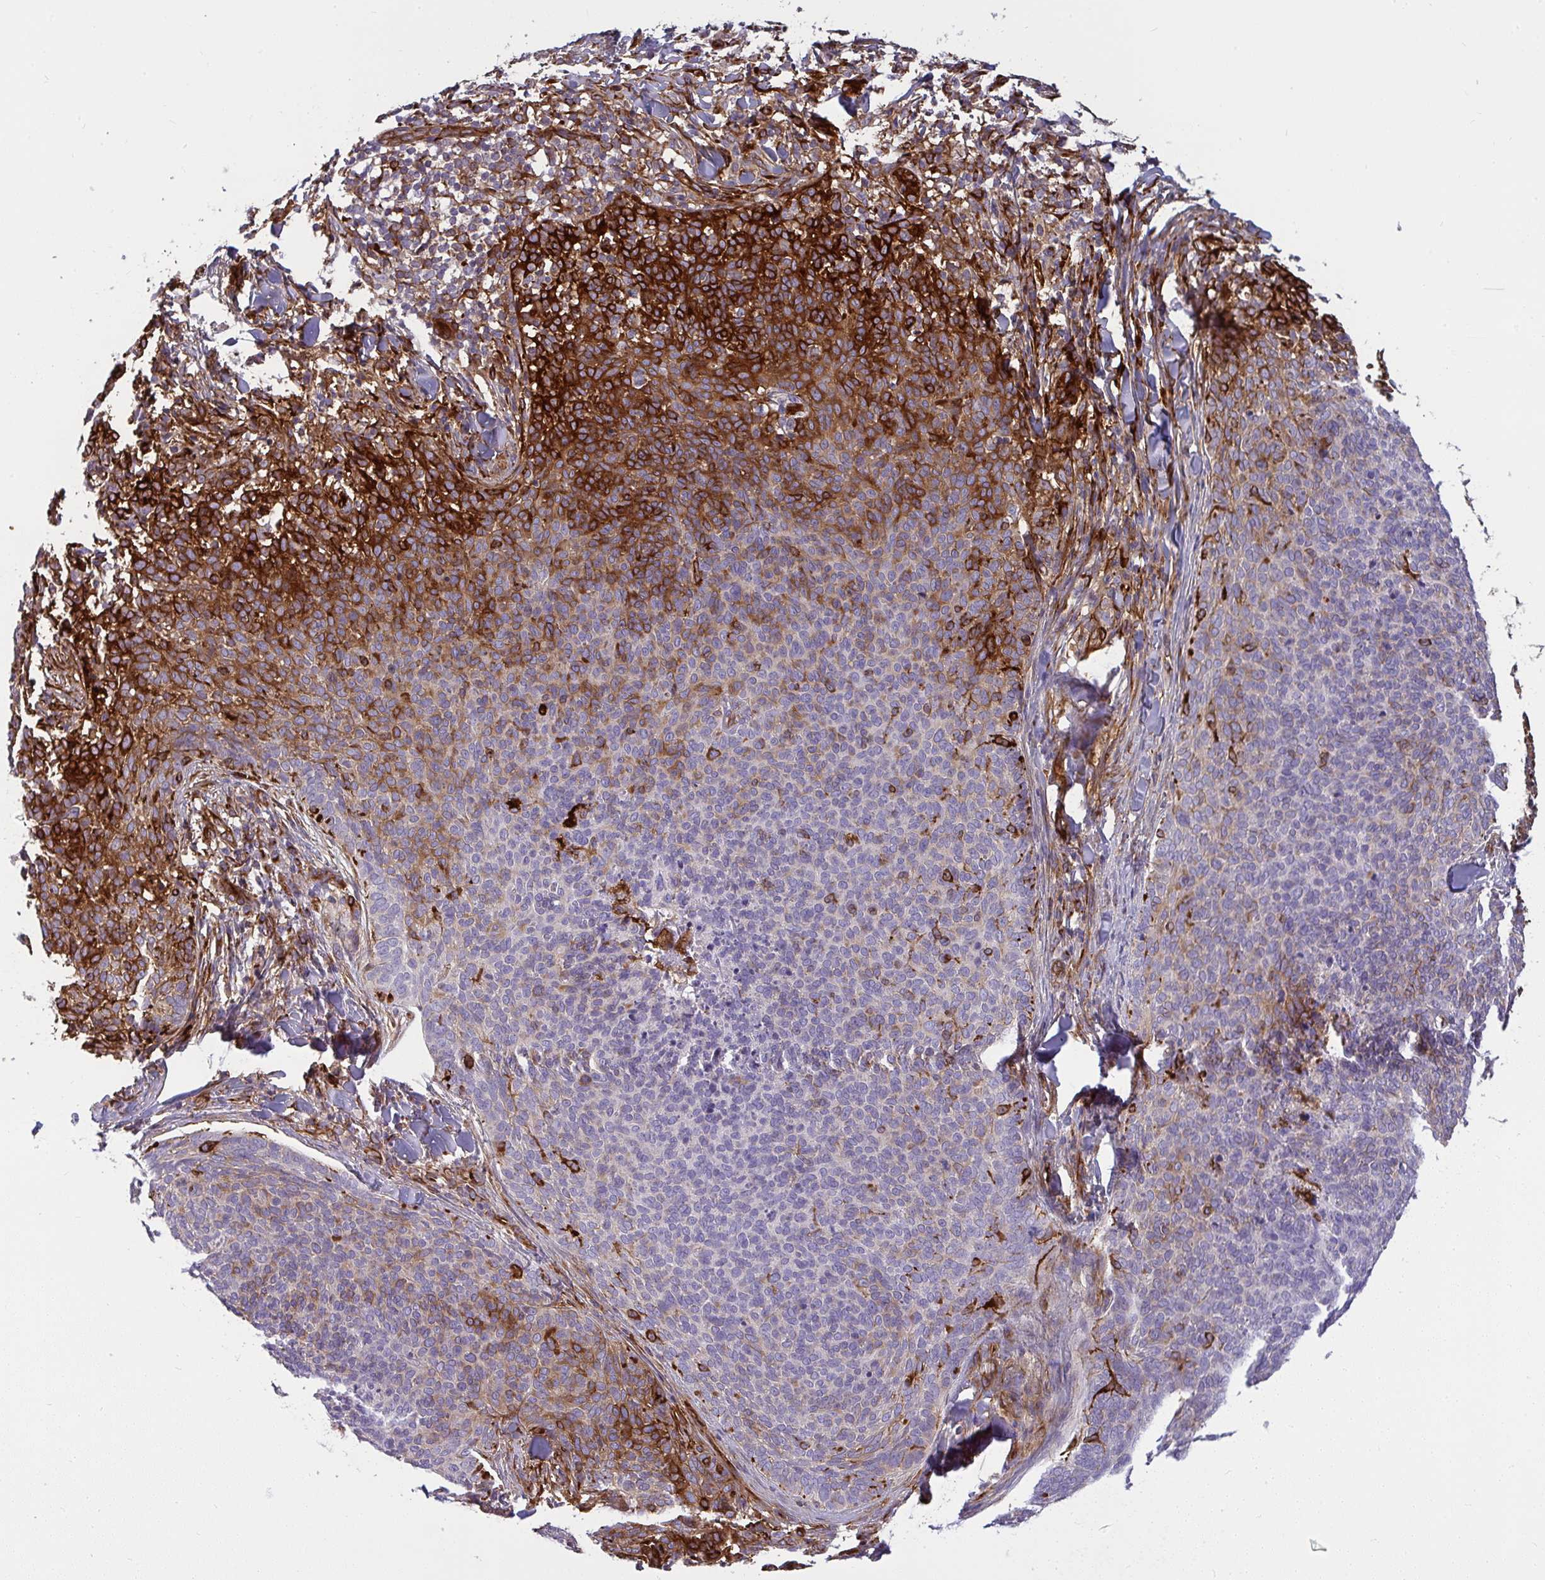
{"staining": {"intensity": "strong", "quantity": "<25%", "location": "cytoplasmic/membranous"}, "tissue": "skin cancer", "cell_type": "Tumor cells", "image_type": "cancer", "snomed": [{"axis": "morphology", "description": "Basal cell carcinoma"}, {"axis": "topography", "description": "Skin"}, {"axis": "topography", "description": "Skin of face"}], "caption": "Skin basal cell carcinoma stained with a protein marker reveals strong staining in tumor cells.", "gene": "IFIT3", "patient": {"sex": "male", "age": 56}}